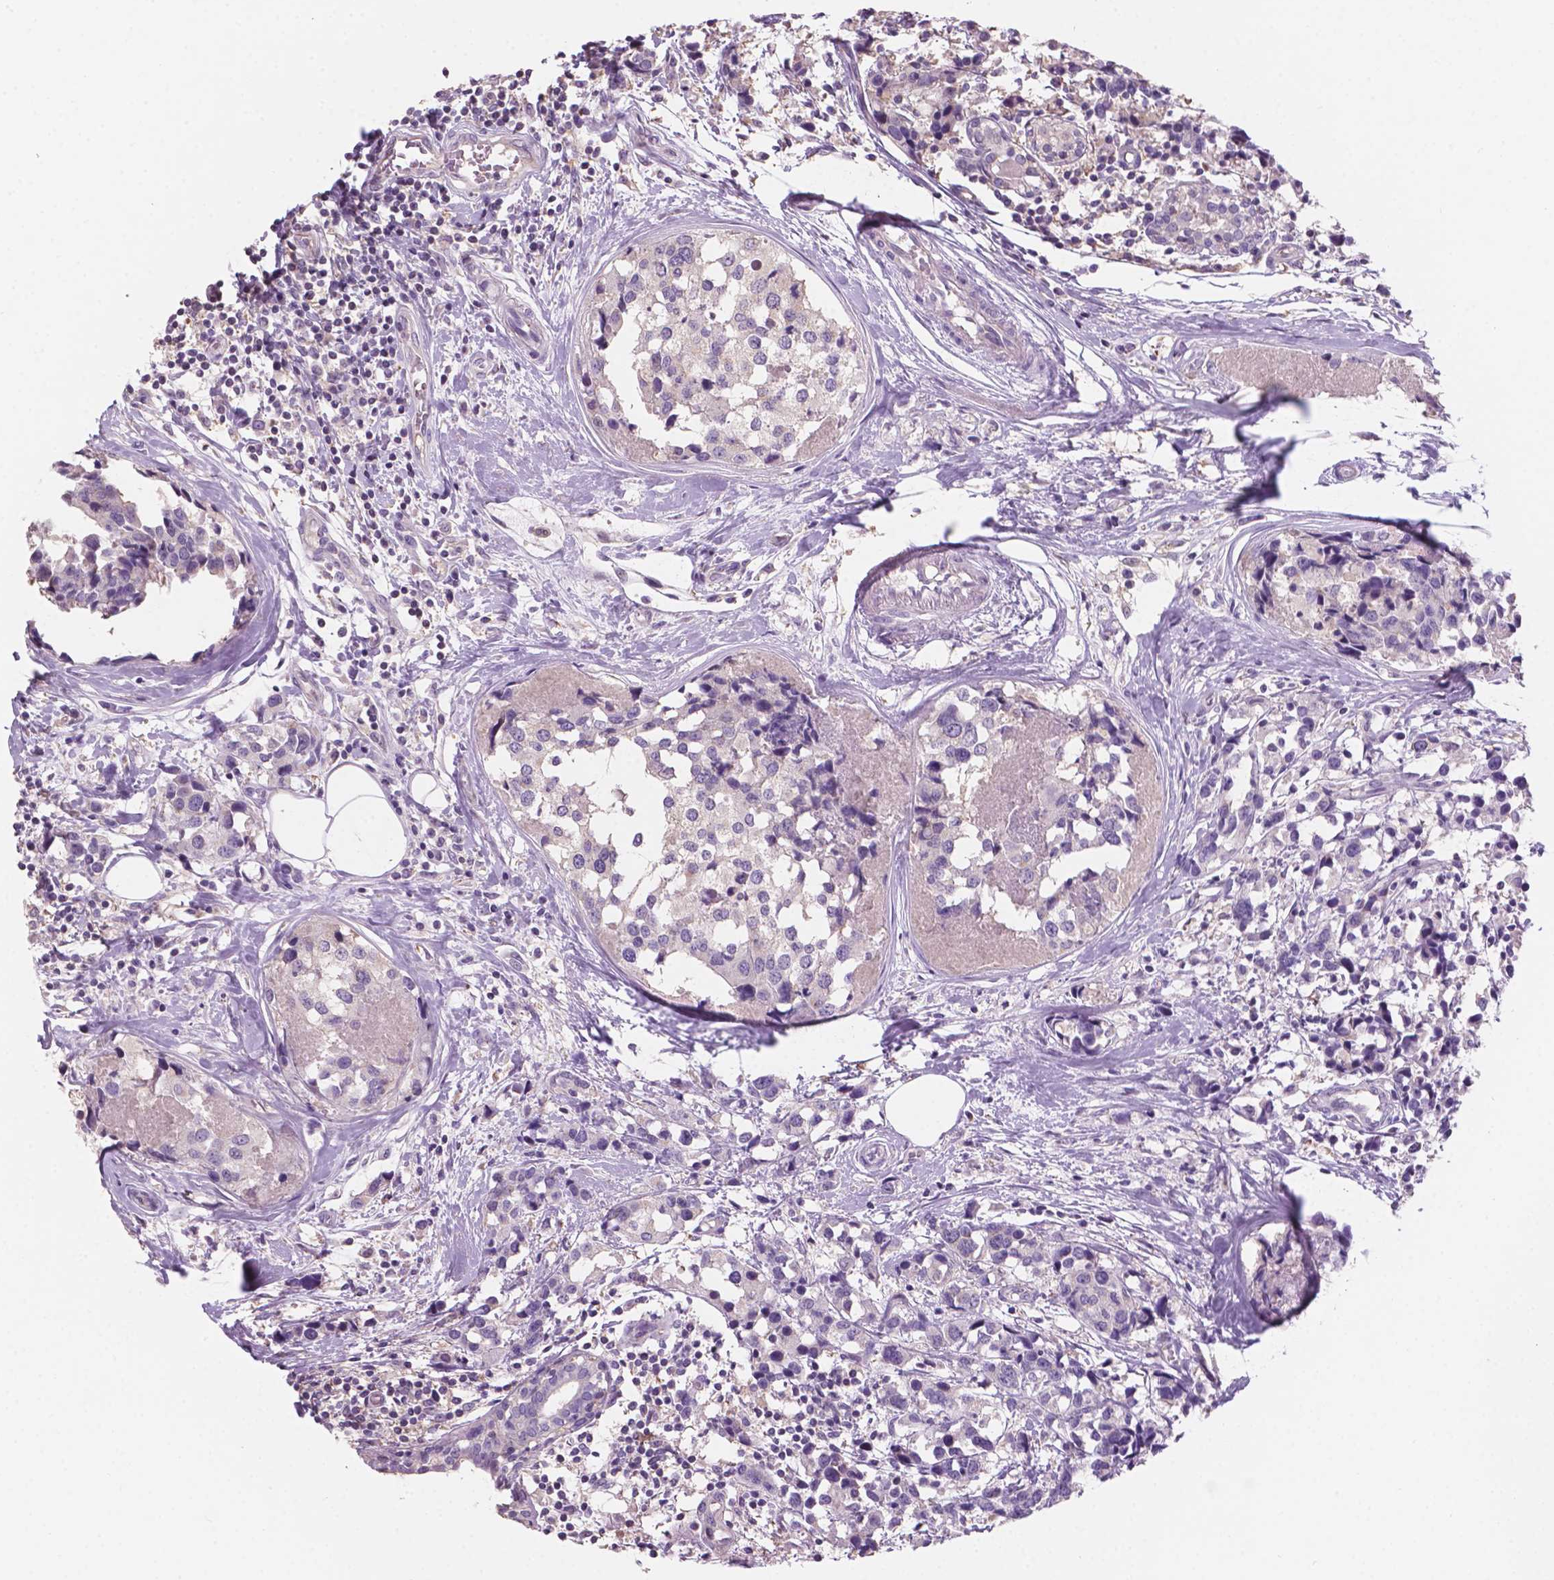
{"staining": {"intensity": "negative", "quantity": "none", "location": "none"}, "tissue": "breast cancer", "cell_type": "Tumor cells", "image_type": "cancer", "snomed": [{"axis": "morphology", "description": "Lobular carcinoma"}, {"axis": "topography", "description": "Breast"}], "caption": "Human lobular carcinoma (breast) stained for a protein using immunohistochemistry (IHC) displays no staining in tumor cells.", "gene": "SBSN", "patient": {"sex": "female", "age": 59}}